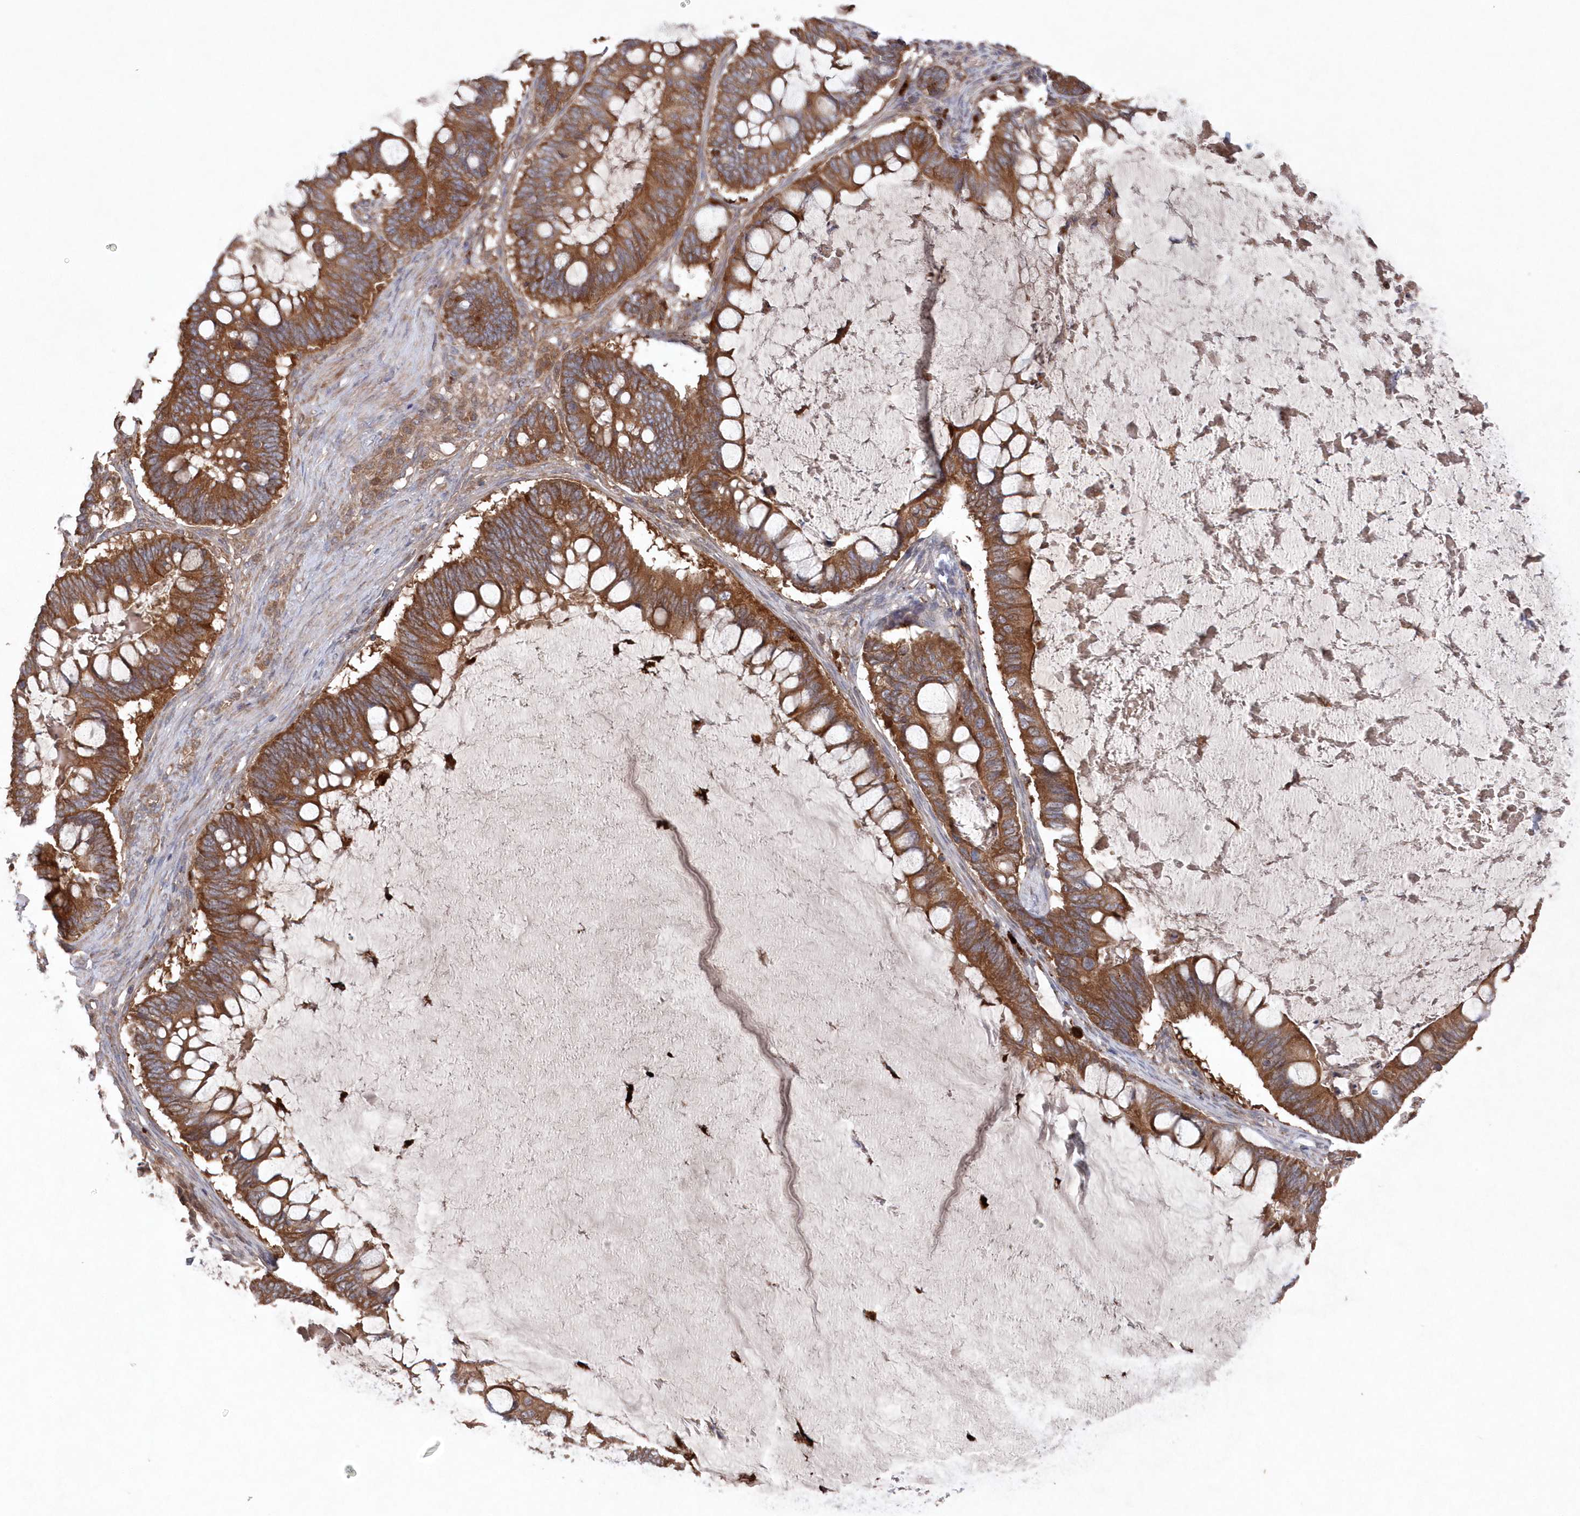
{"staining": {"intensity": "moderate", "quantity": ">75%", "location": "cytoplasmic/membranous"}, "tissue": "ovarian cancer", "cell_type": "Tumor cells", "image_type": "cancer", "snomed": [{"axis": "morphology", "description": "Cystadenocarcinoma, mucinous, NOS"}, {"axis": "topography", "description": "Ovary"}], "caption": "Immunohistochemical staining of human mucinous cystadenocarcinoma (ovarian) displays moderate cytoplasmic/membranous protein expression in approximately >75% of tumor cells.", "gene": "ASNSD1", "patient": {"sex": "female", "age": 61}}